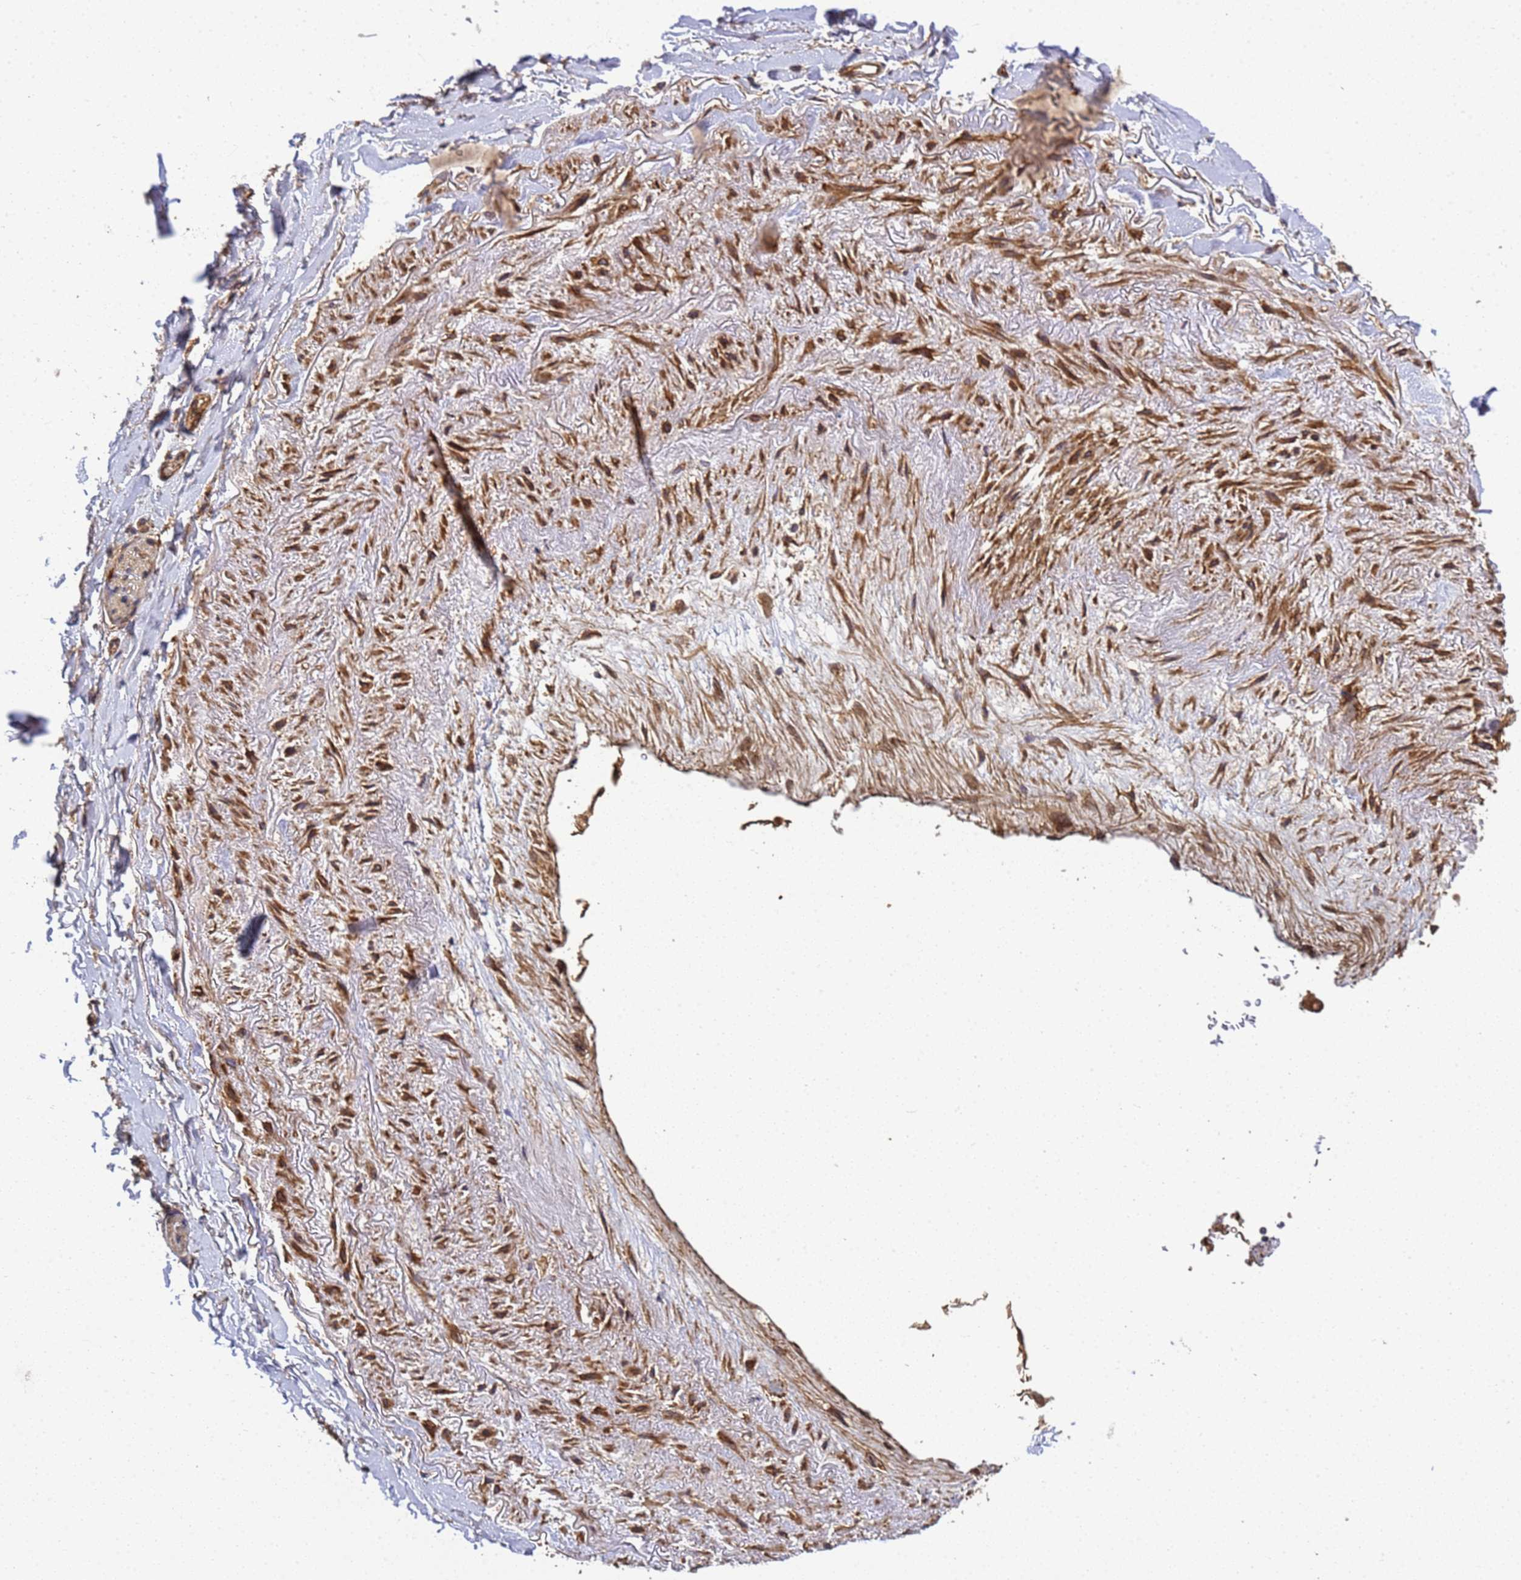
{"staining": {"intensity": "negative", "quantity": "none", "location": "none"}, "tissue": "adipose tissue", "cell_type": "Adipocytes", "image_type": "normal", "snomed": [{"axis": "morphology", "description": "Normal tissue, NOS"}, {"axis": "topography", "description": "Cartilage tissue"}], "caption": "Adipocytes show no significant expression in unremarkable adipose tissue.", "gene": "C8orf34", "patient": {"sex": "male", "age": 73}}